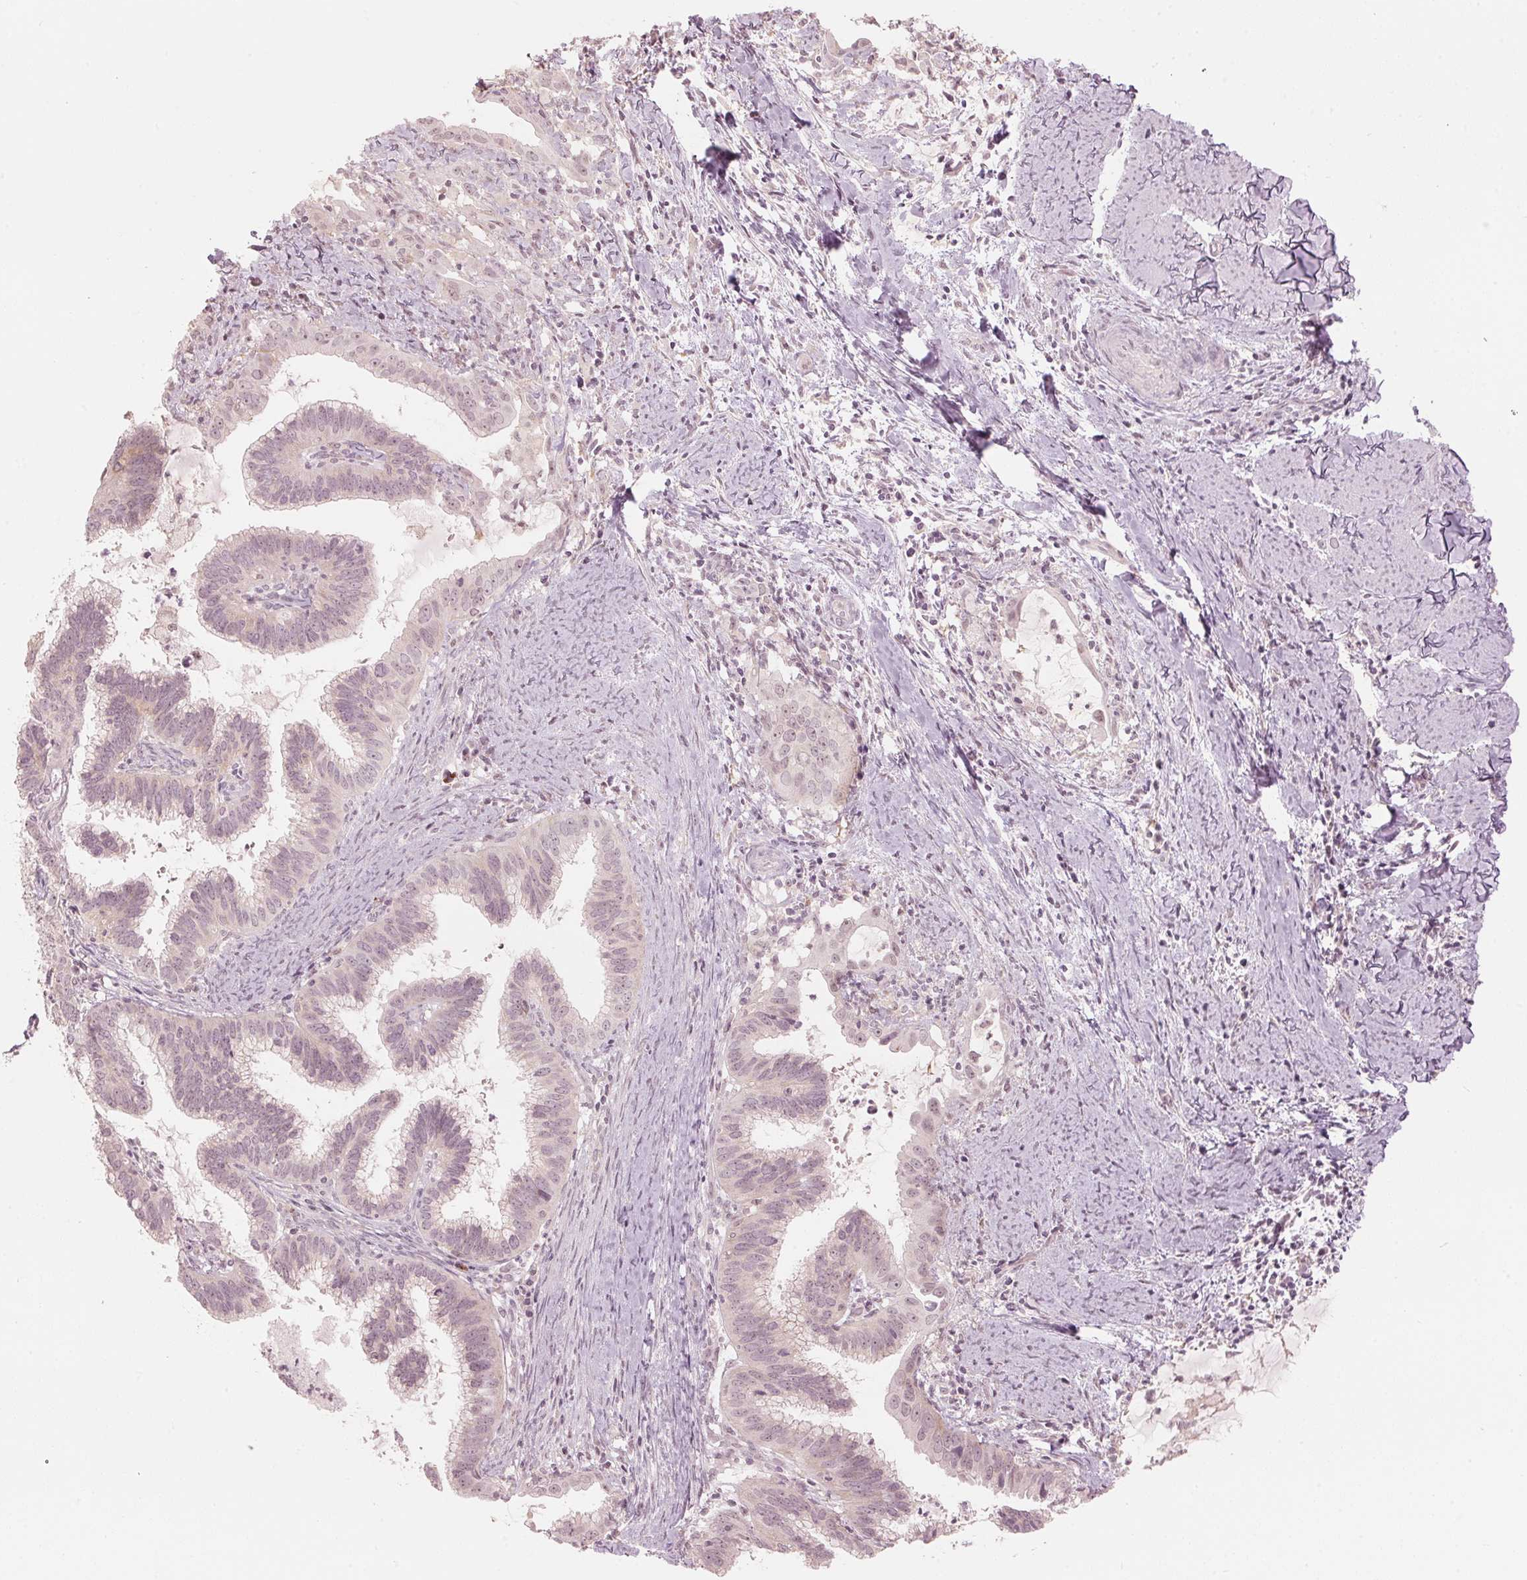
{"staining": {"intensity": "negative", "quantity": "none", "location": "none"}, "tissue": "cervical cancer", "cell_type": "Tumor cells", "image_type": "cancer", "snomed": [{"axis": "morphology", "description": "Adenocarcinoma, NOS"}, {"axis": "topography", "description": "Cervix"}], "caption": "A photomicrograph of human cervical cancer is negative for staining in tumor cells. (Brightfield microscopy of DAB IHC at high magnification).", "gene": "TMED6", "patient": {"sex": "female", "age": 61}}